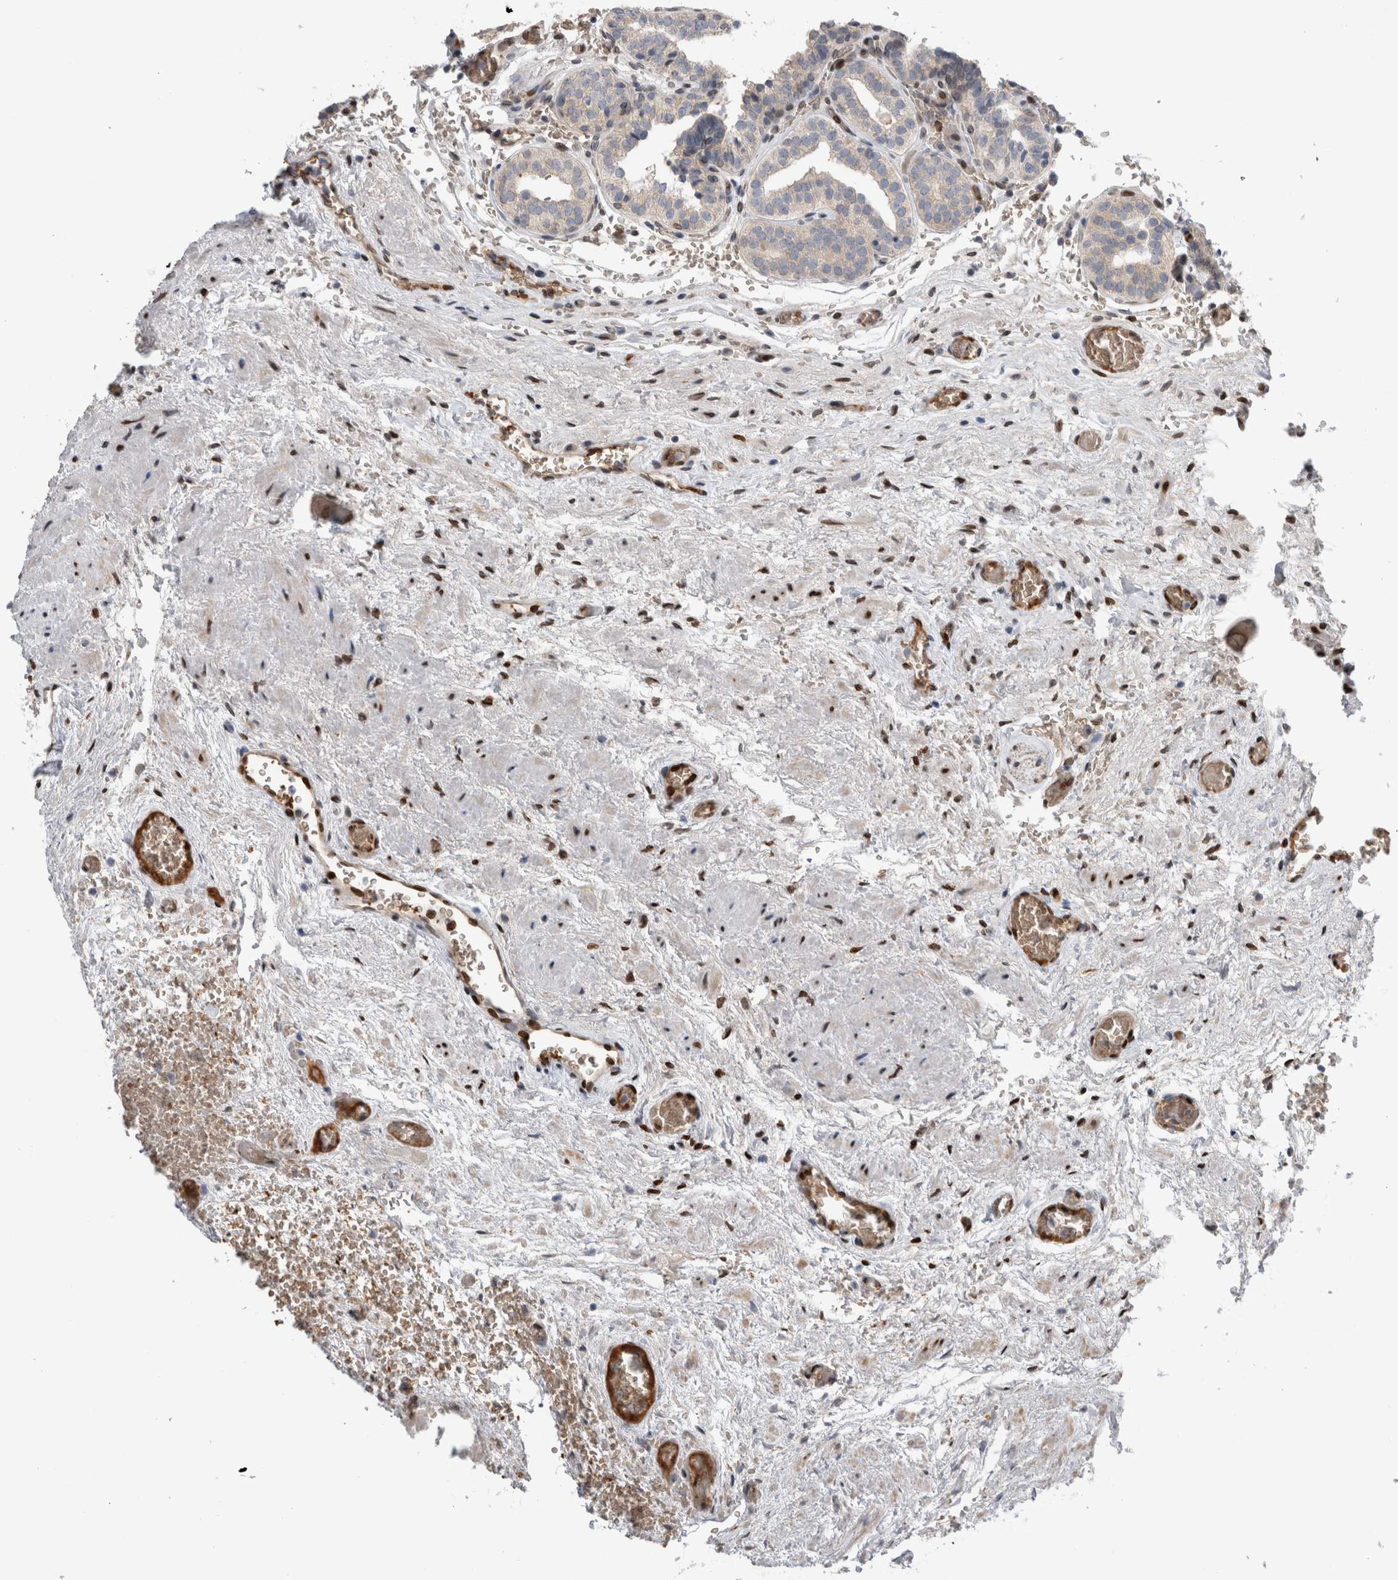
{"staining": {"intensity": "weak", "quantity": "<25%", "location": "cytoplasmic/membranous"}, "tissue": "prostate", "cell_type": "Glandular cells", "image_type": "normal", "snomed": [{"axis": "morphology", "description": "Normal tissue, NOS"}, {"axis": "topography", "description": "Prostate"}], "caption": "Immunohistochemistry (IHC) of unremarkable human prostate exhibits no expression in glandular cells.", "gene": "DMTN", "patient": {"sex": "male", "age": 48}}